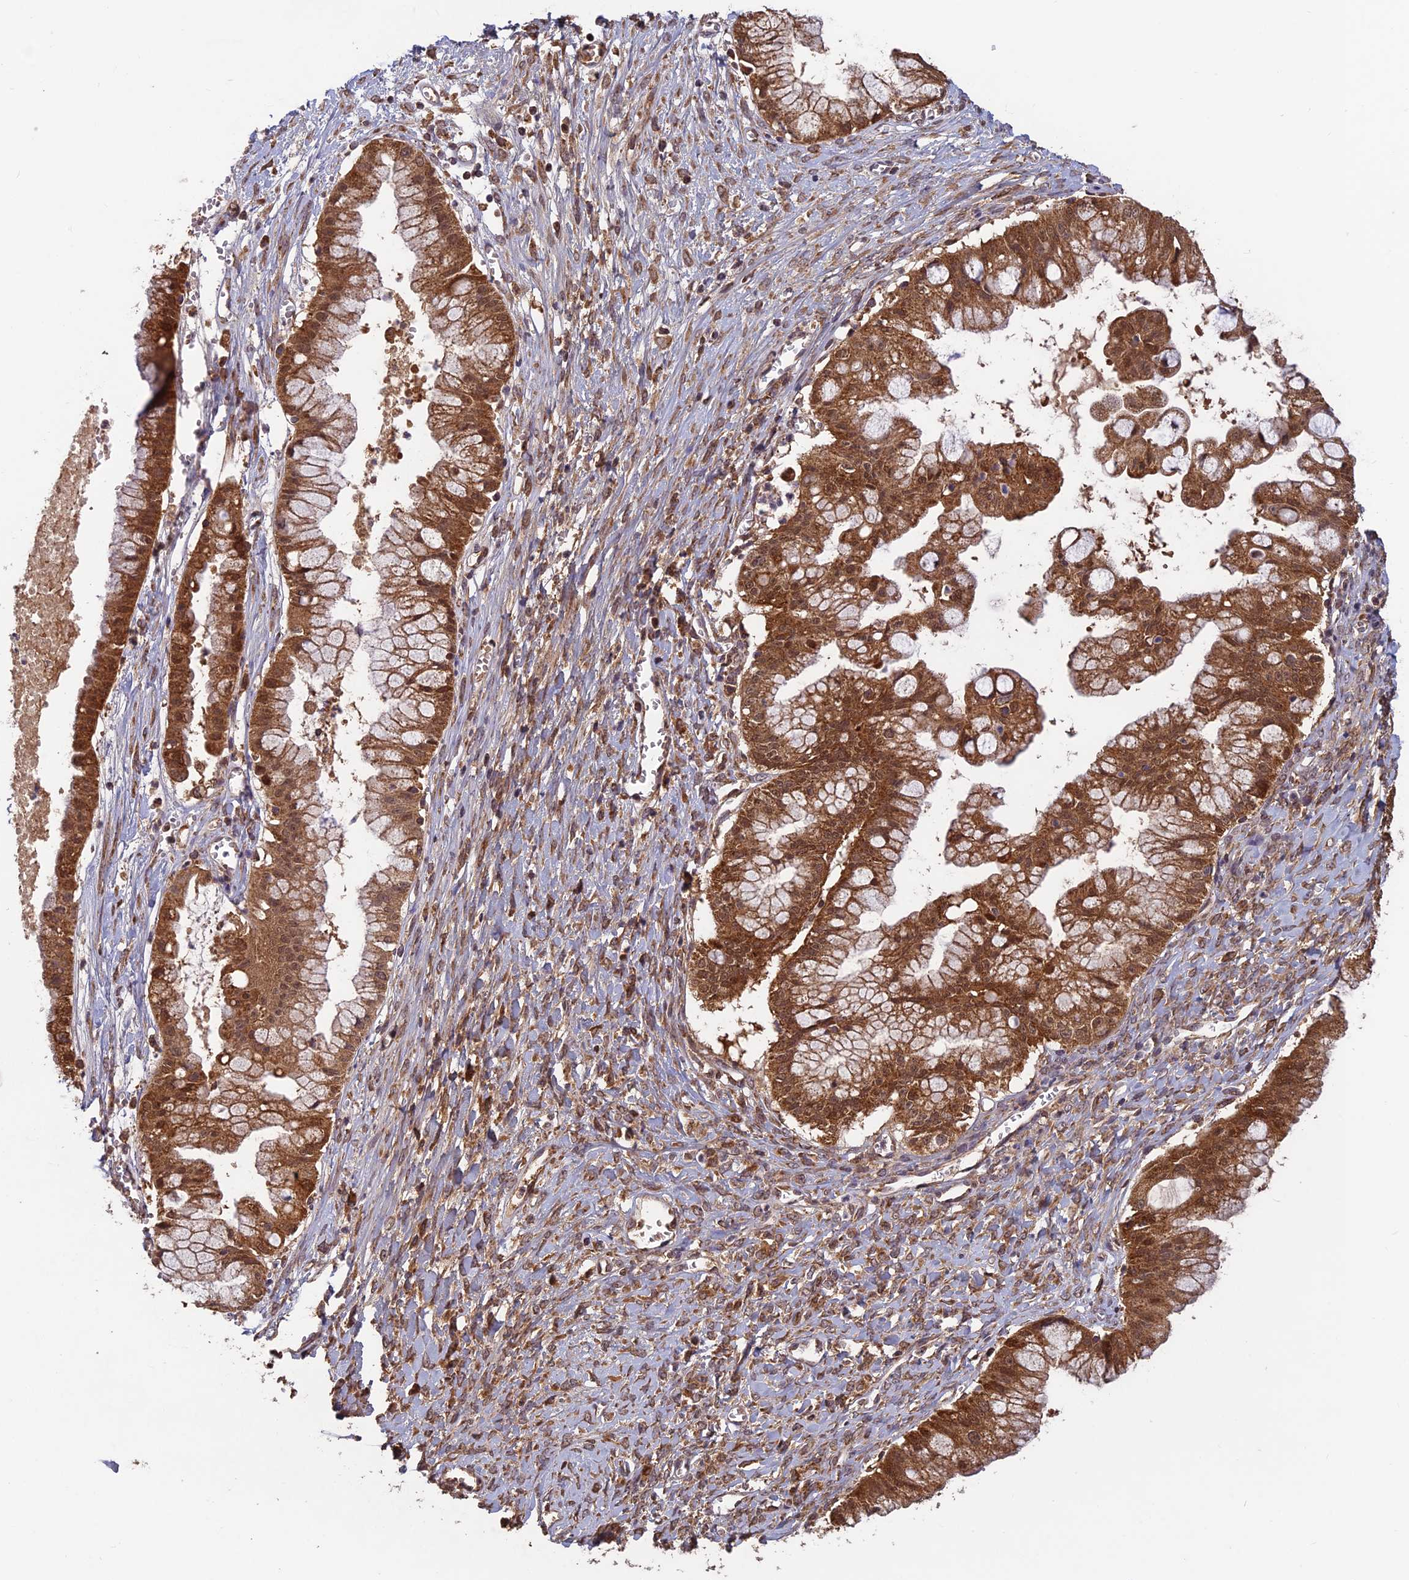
{"staining": {"intensity": "moderate", "quantity": ">75%", "location": "cytoplasmic/membranous"}, "tissue": "ovarian cancer", "cell_type": "Tumor cells", "image_type": "cancer", "snomed": [{"axis": "morphology", "description": "Cystadenocarcinoma, mucinous, NOS"}, {"axis": "topography", "description": "Ovary"}], "caption": "Ovarian cancer (mucinous cystadenocarcinoma) stained for a protein displays moderate cytoplasmic/membranous positivity in tumor cells.", "gene": "CCDC15", "patient": {"sex": "female", "age": 70}}